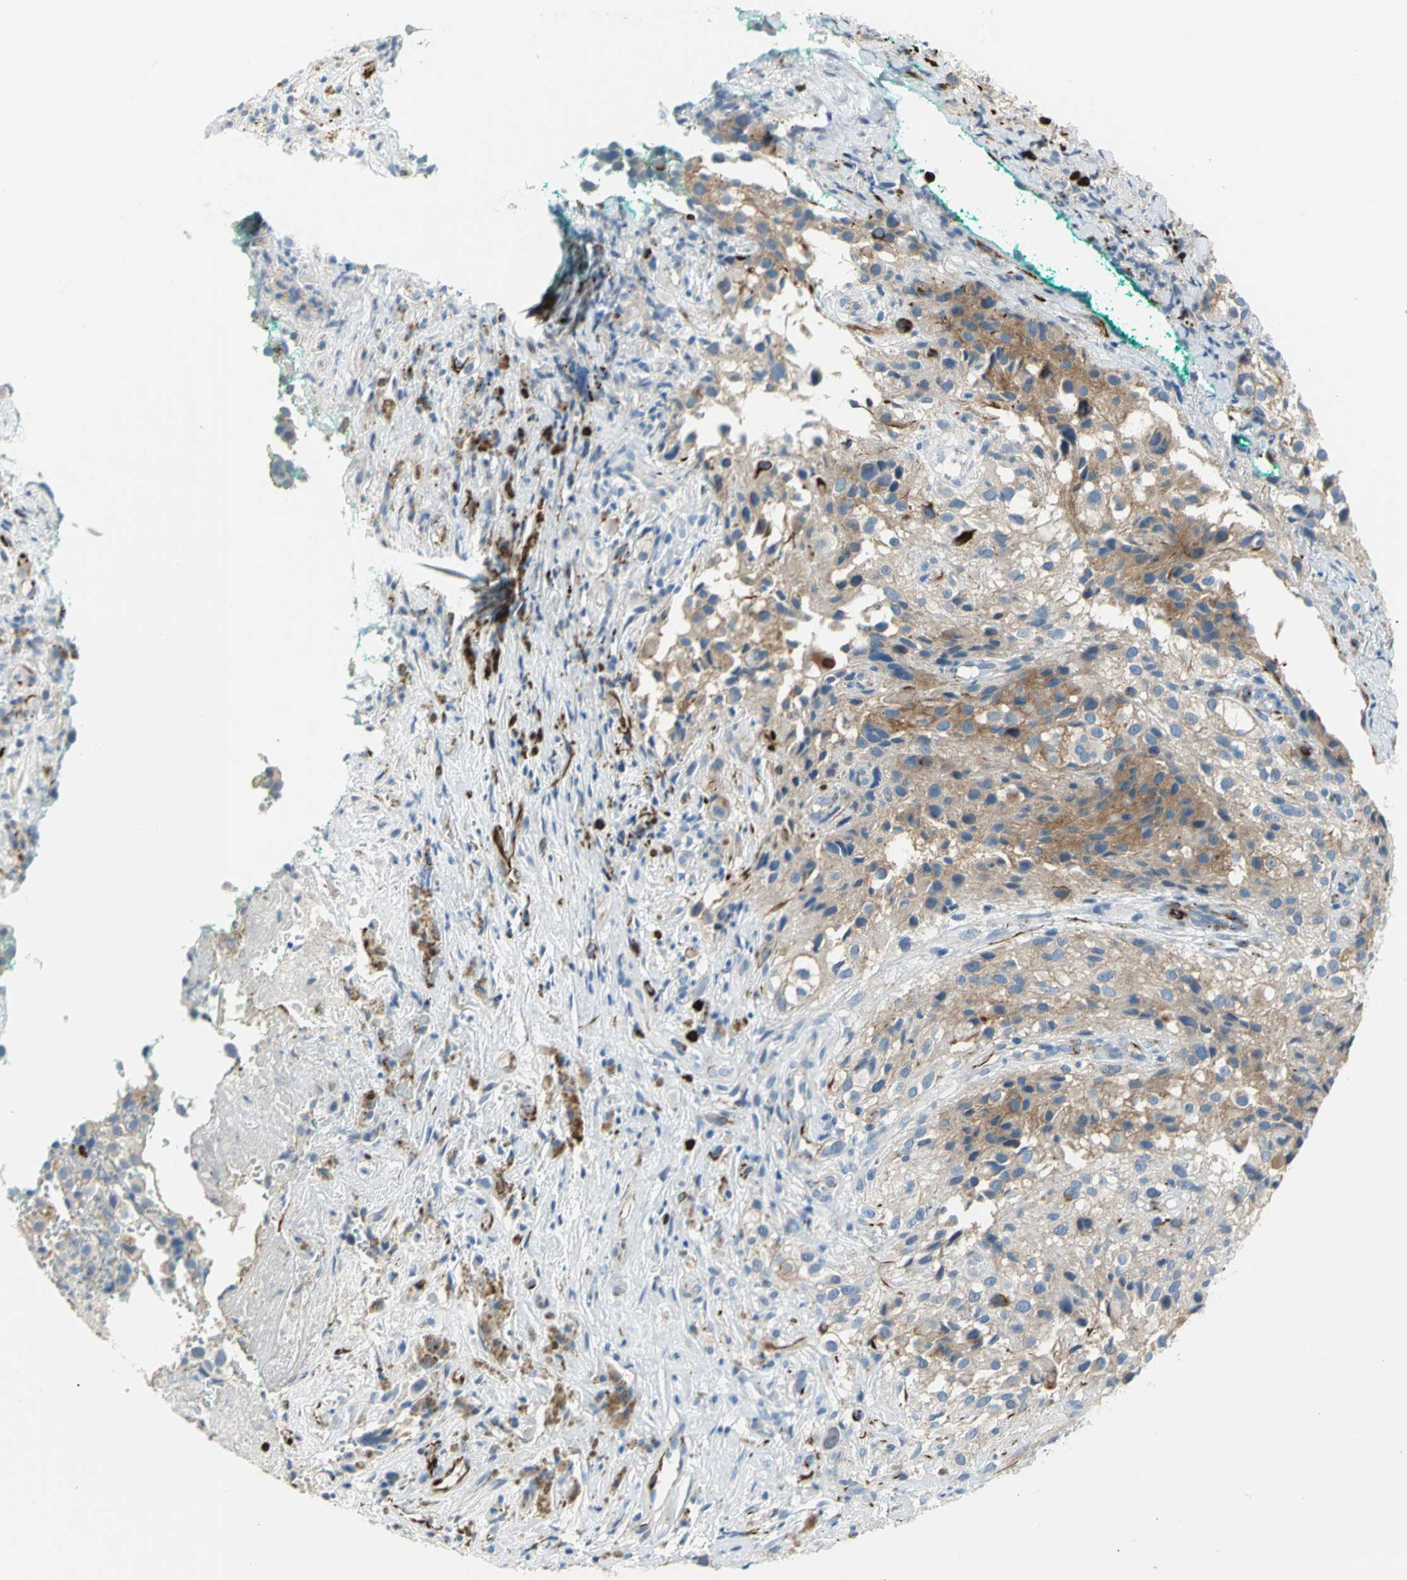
{"staining": {"intensity": "moderate", "quantity": ">75%", "location": "cytoplasmic/membranous"}, "tissue": "melanoma", "cell_type": "Tumor cells", "image_type": "cancer", "snomed": [{"axis": "morphology", "description": "Necrosis, NOS"}, {"axis": "morphology", "description": "Malignant melanoma, NOS"}, {"axis": "topography", "description": "Skin"}], "caption": "A micrograph showing moderate cytoplasmic/membranous staining in approximately >75% of tumor cells in malignant melanoma, as visualized by brown immunohistochemical staining.", "gene": "ALOX15", "patient": {"sex": "female", "age": 87}}